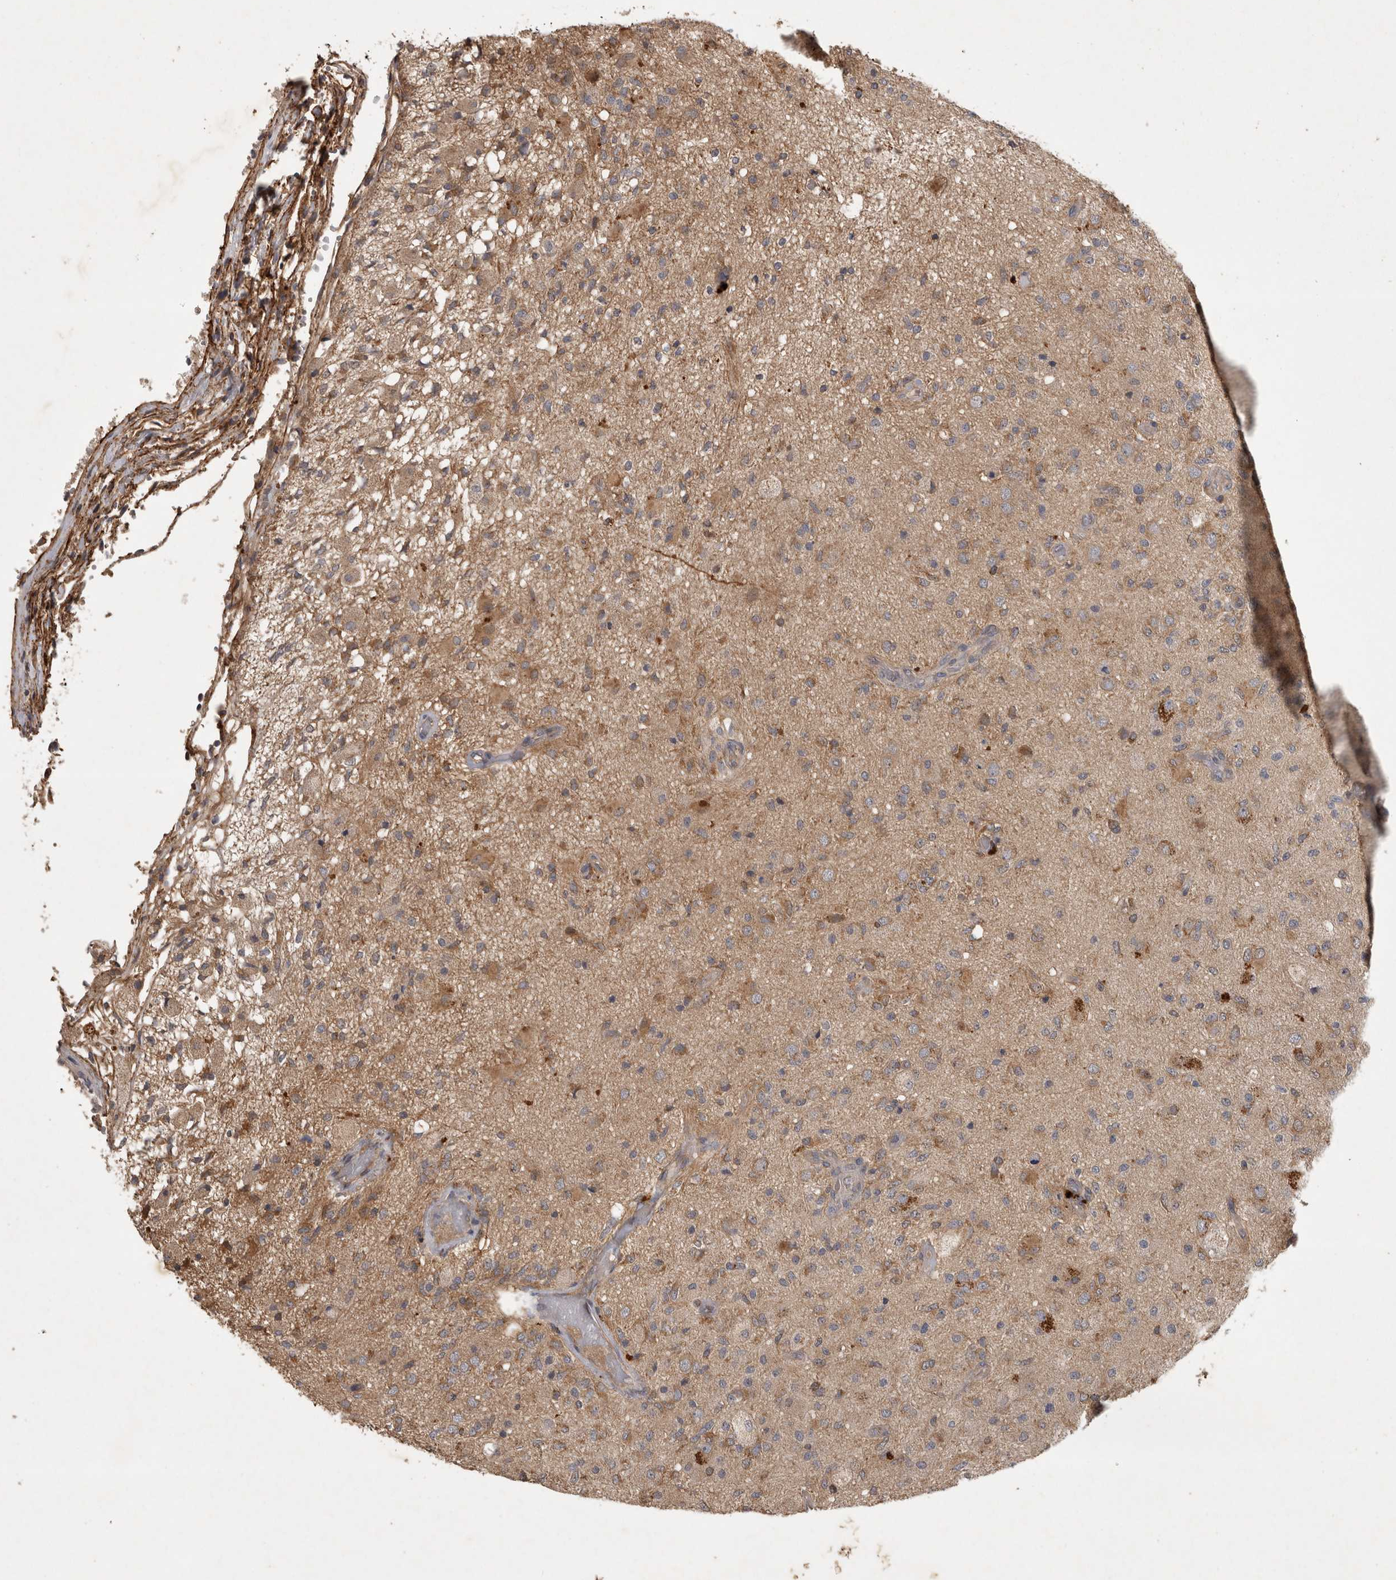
{"staining": {"intensity": "moderate", "quantity": "<25%", "location": "cytoplasmic/membranous"}, "tissue": "glioma", "cell_type": "Tumor cells", "image_type": "cancer", "snomed": [{"axis": "morphology", "description": "Normal tissue, NOS"}, {"axis": "morphology", "description": "Glioma, malignant, High grade"}, {"axis": "topography", "description": "Cerebral cortex"}], "caption": "IHC (DAB (3,3'-diaminobenzidine)) staining of glioma displays moderate cytoplasmic/membranous protein staining in approximately <25% of tumor cells. Immunohistochemistry (ihc) stains the protein of interest in brown and the nuclei are stained blue.", "gene": "TRMT61B", "patient": {"sex": "male", "age": 77}}